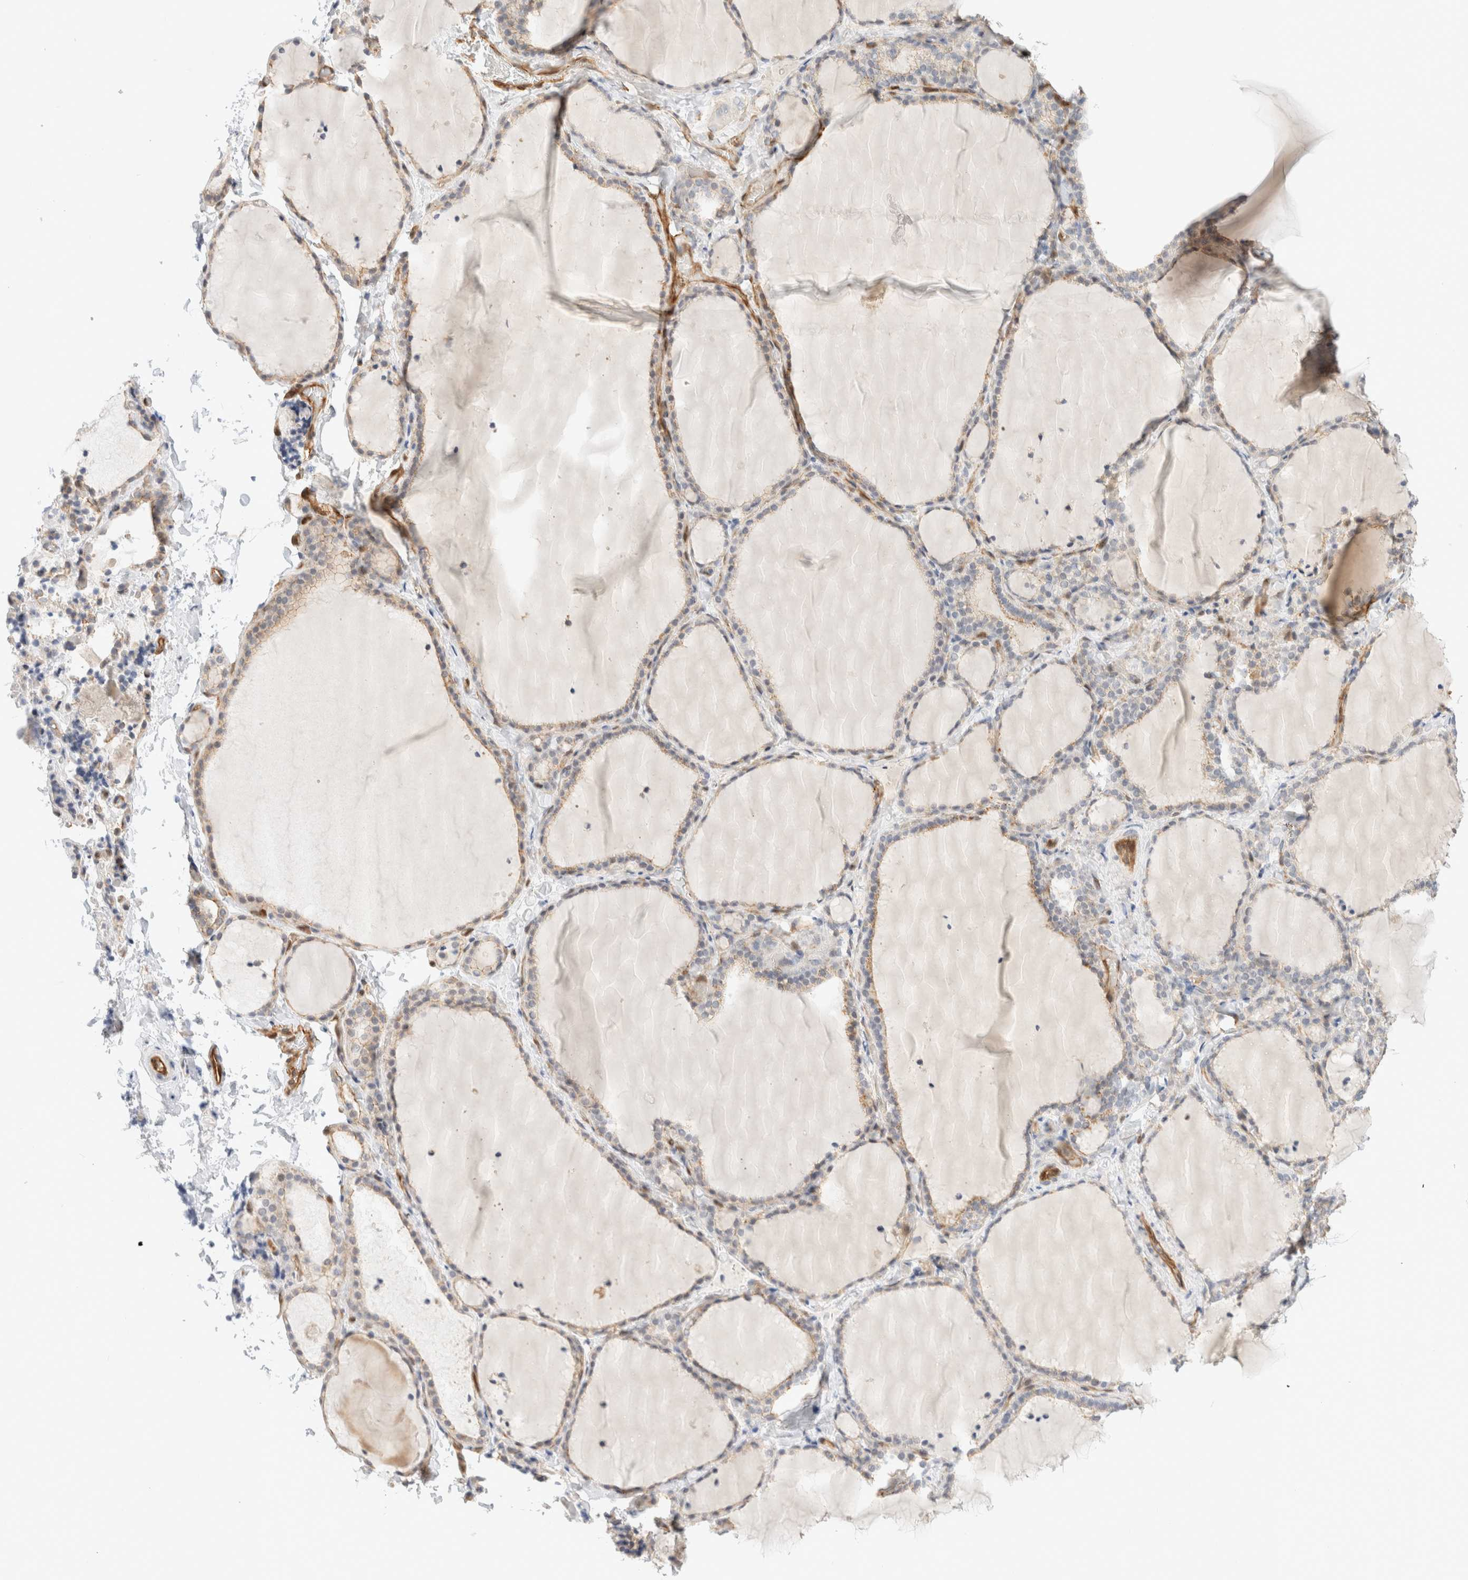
{"staining": {"intensity": "weak", "quantity": "25%-75%", "location": "cytoplasmic/membranous"}, "tissue": "thyroid gland", "cell_type": "Glandular cells", "image_type": "normal", "snomed": [{"axis": "morphology", "description": "Normal tissue, NOS"}, {"axis": "topography", "description": "Thyroid gland"}], "caption": "Immunohistochemistry (IHC) (DAB) staining of normal thyroid gland displays weak cytoplasmic/membranous protein staining in about 25%-75% of glandular cells.", "gene": "LMCD1", "patient": {"sex": "female", "age": 22}}